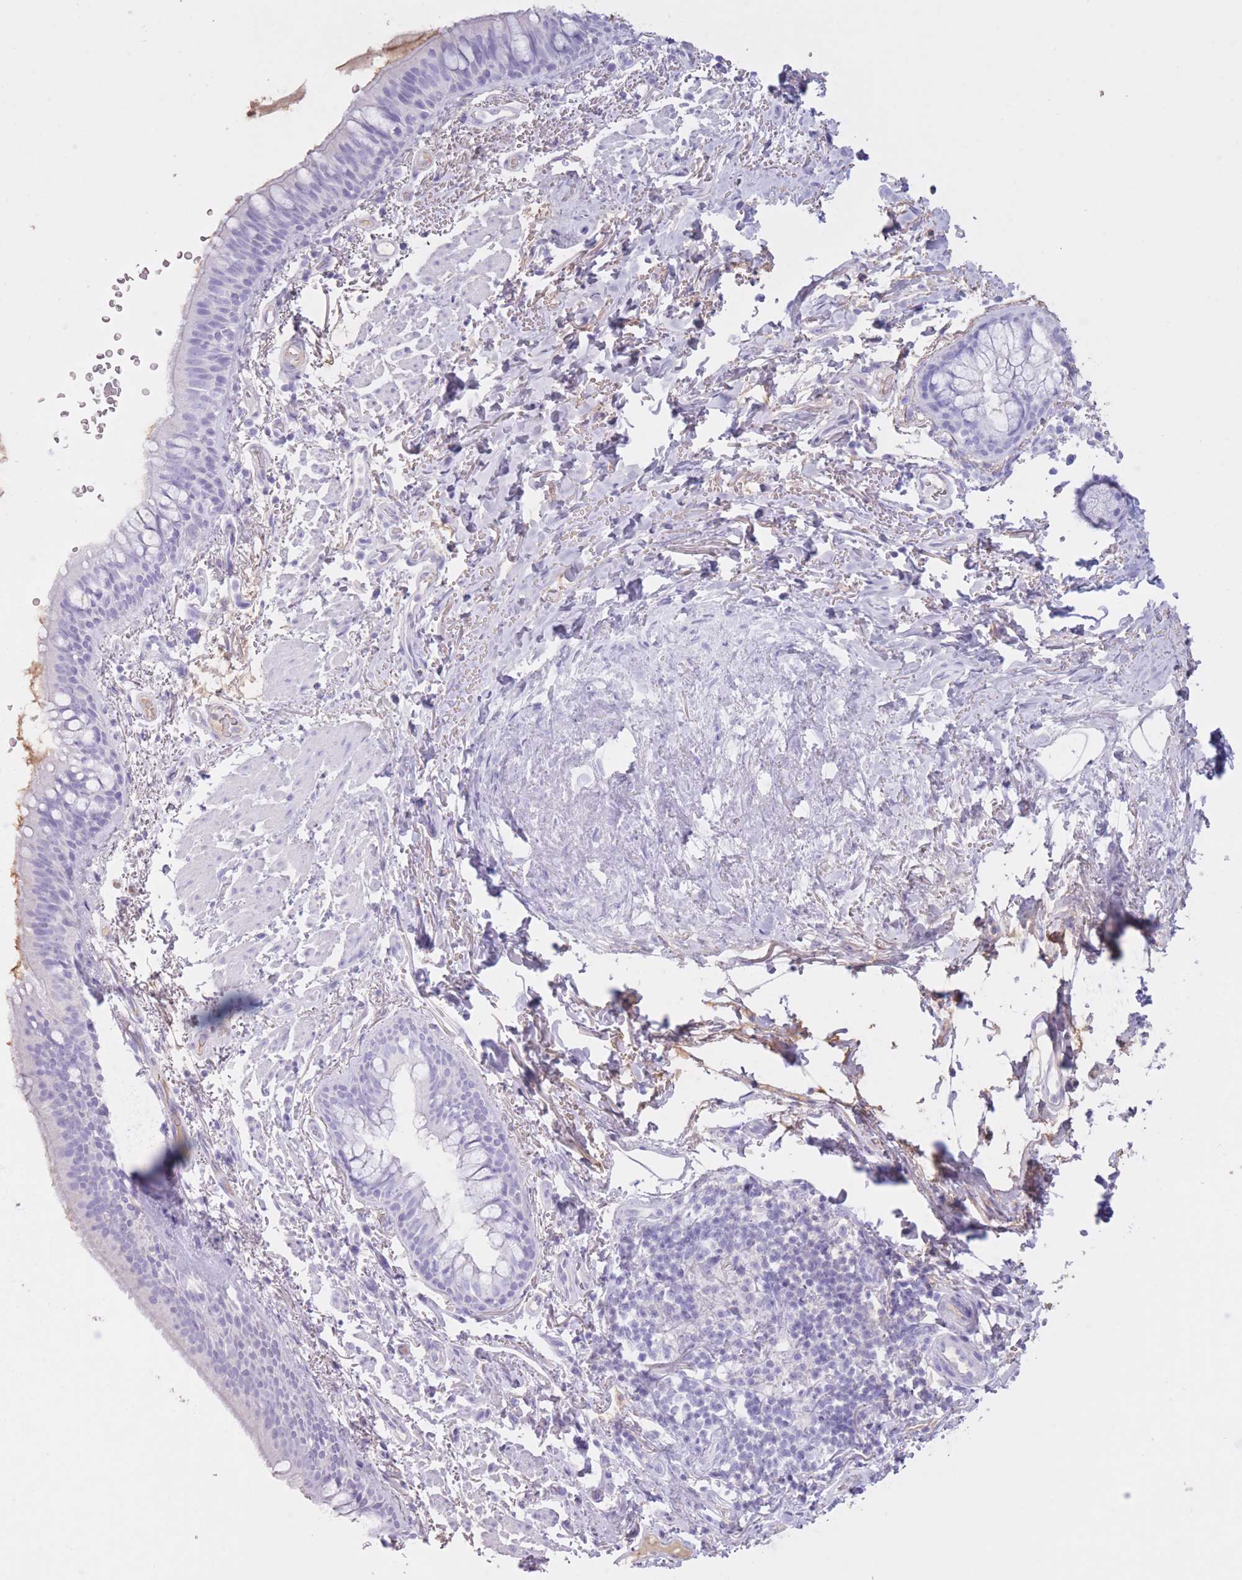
{"staining": {"intensity": "negative", "quantity": "none", "location": "none"}, "tissue": "bronchus", "cell_type": "Respiratory epithelial cells", "image_type": "normal", "snomed": [{"axis": "morphology", "description": "Normal tissue, NOS"}, {"axis": "topography", "description": "Bronchus"}], "caption": "The micrograph reveals no staining of respiratory epithelial cells in unremarkable bronchus.", "gene": "AP3S1", "patient": {"sex": "male", "age": 70}}